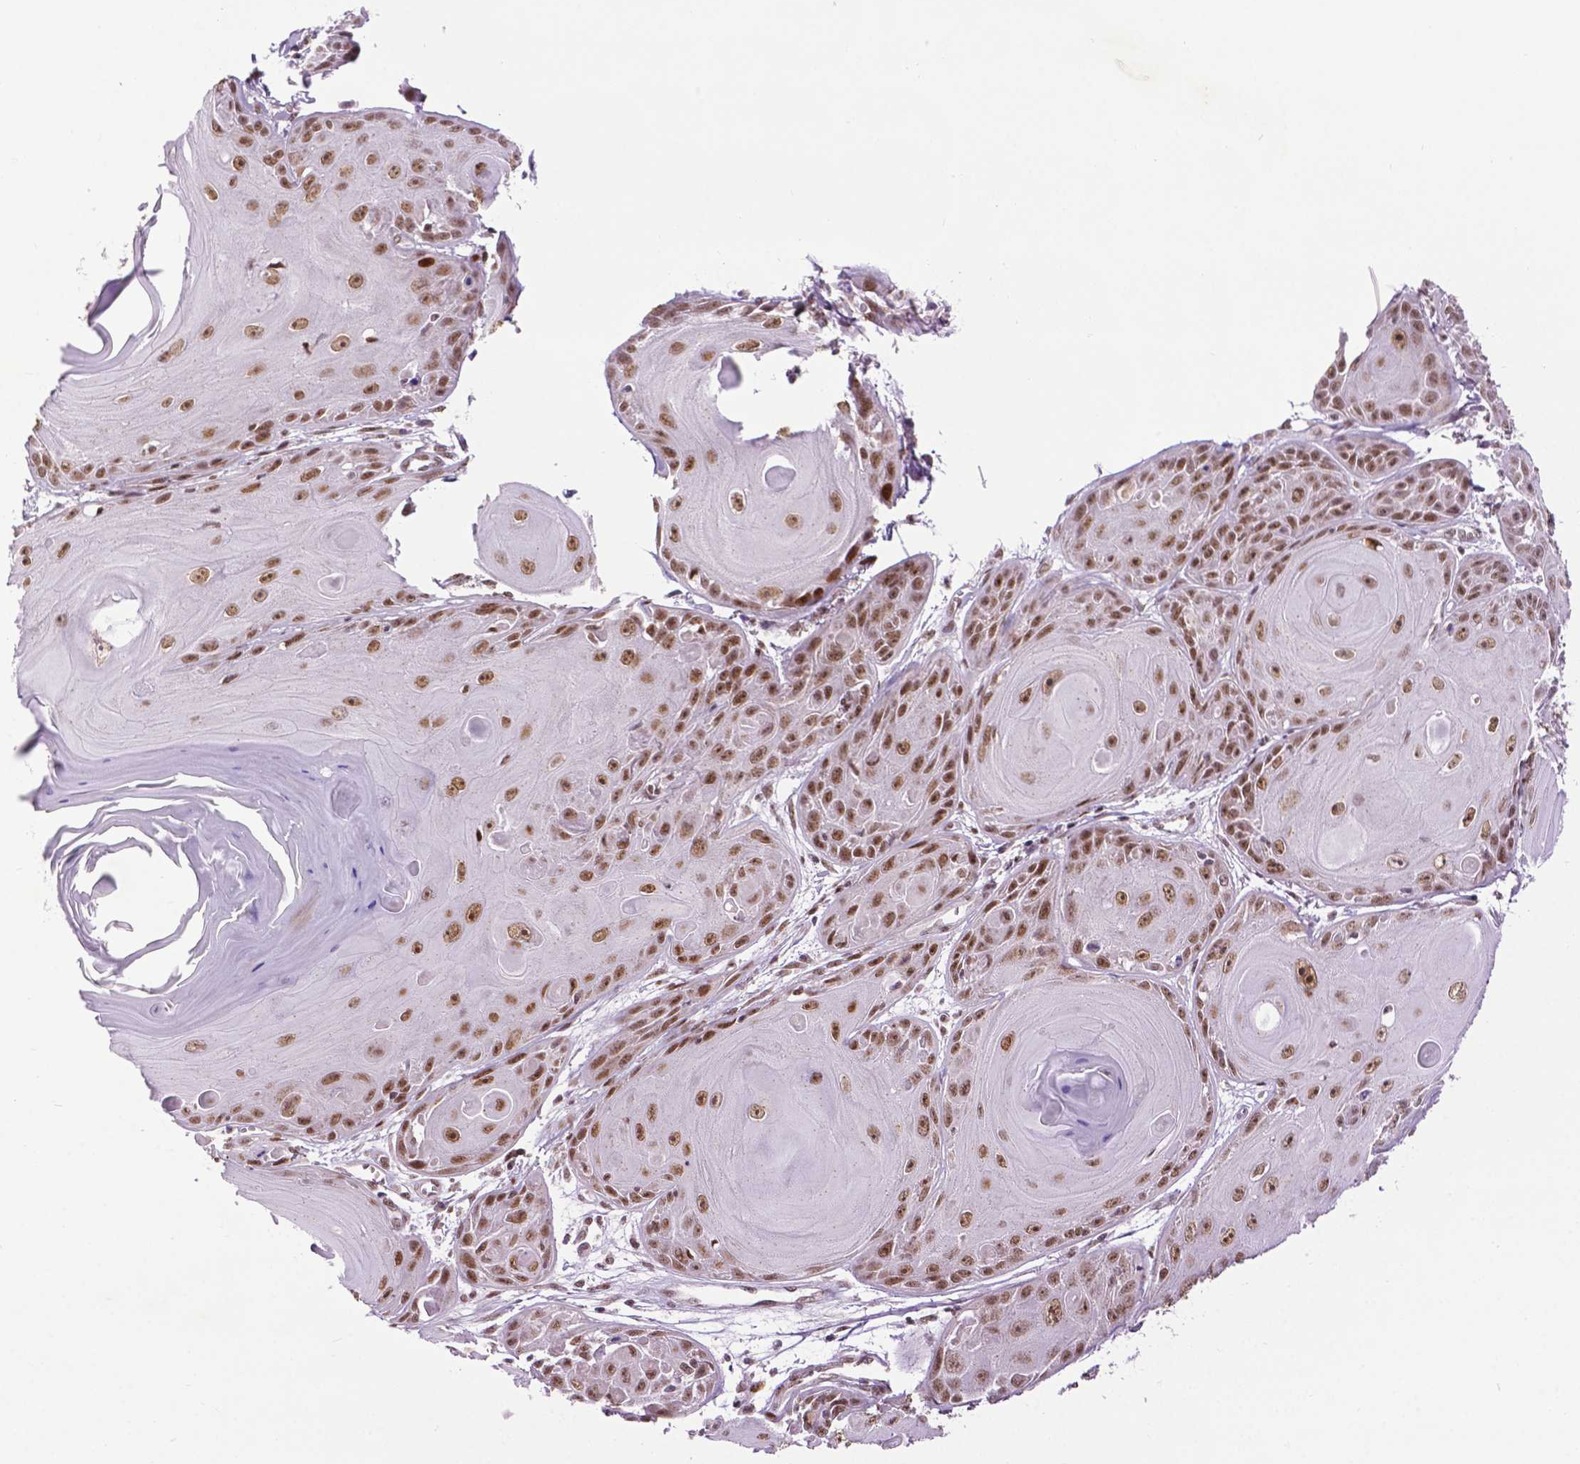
{"staining": {"intensity": "moderate", "quantity": ">75%", "location": "nuclear"}, "tissue": "skin cancer", "cell_type": "Tumor cells", "image_type": "cancer", "snomed": [{"axis": "morphology", "description": "Squamous cell carcinoma, NOS"}, {"axis": "topography", "description": "Skin"}, {"axis": "topography", "description": "Vulva"}], "caption": "Squamous cell carcinoma (skin) stained with a brown dye demonstrates moderate nuclear positive positivity in about >75% of tumor cells.", "gene": "ZNF41", "patient": {"sex": "female", "age": 85}}